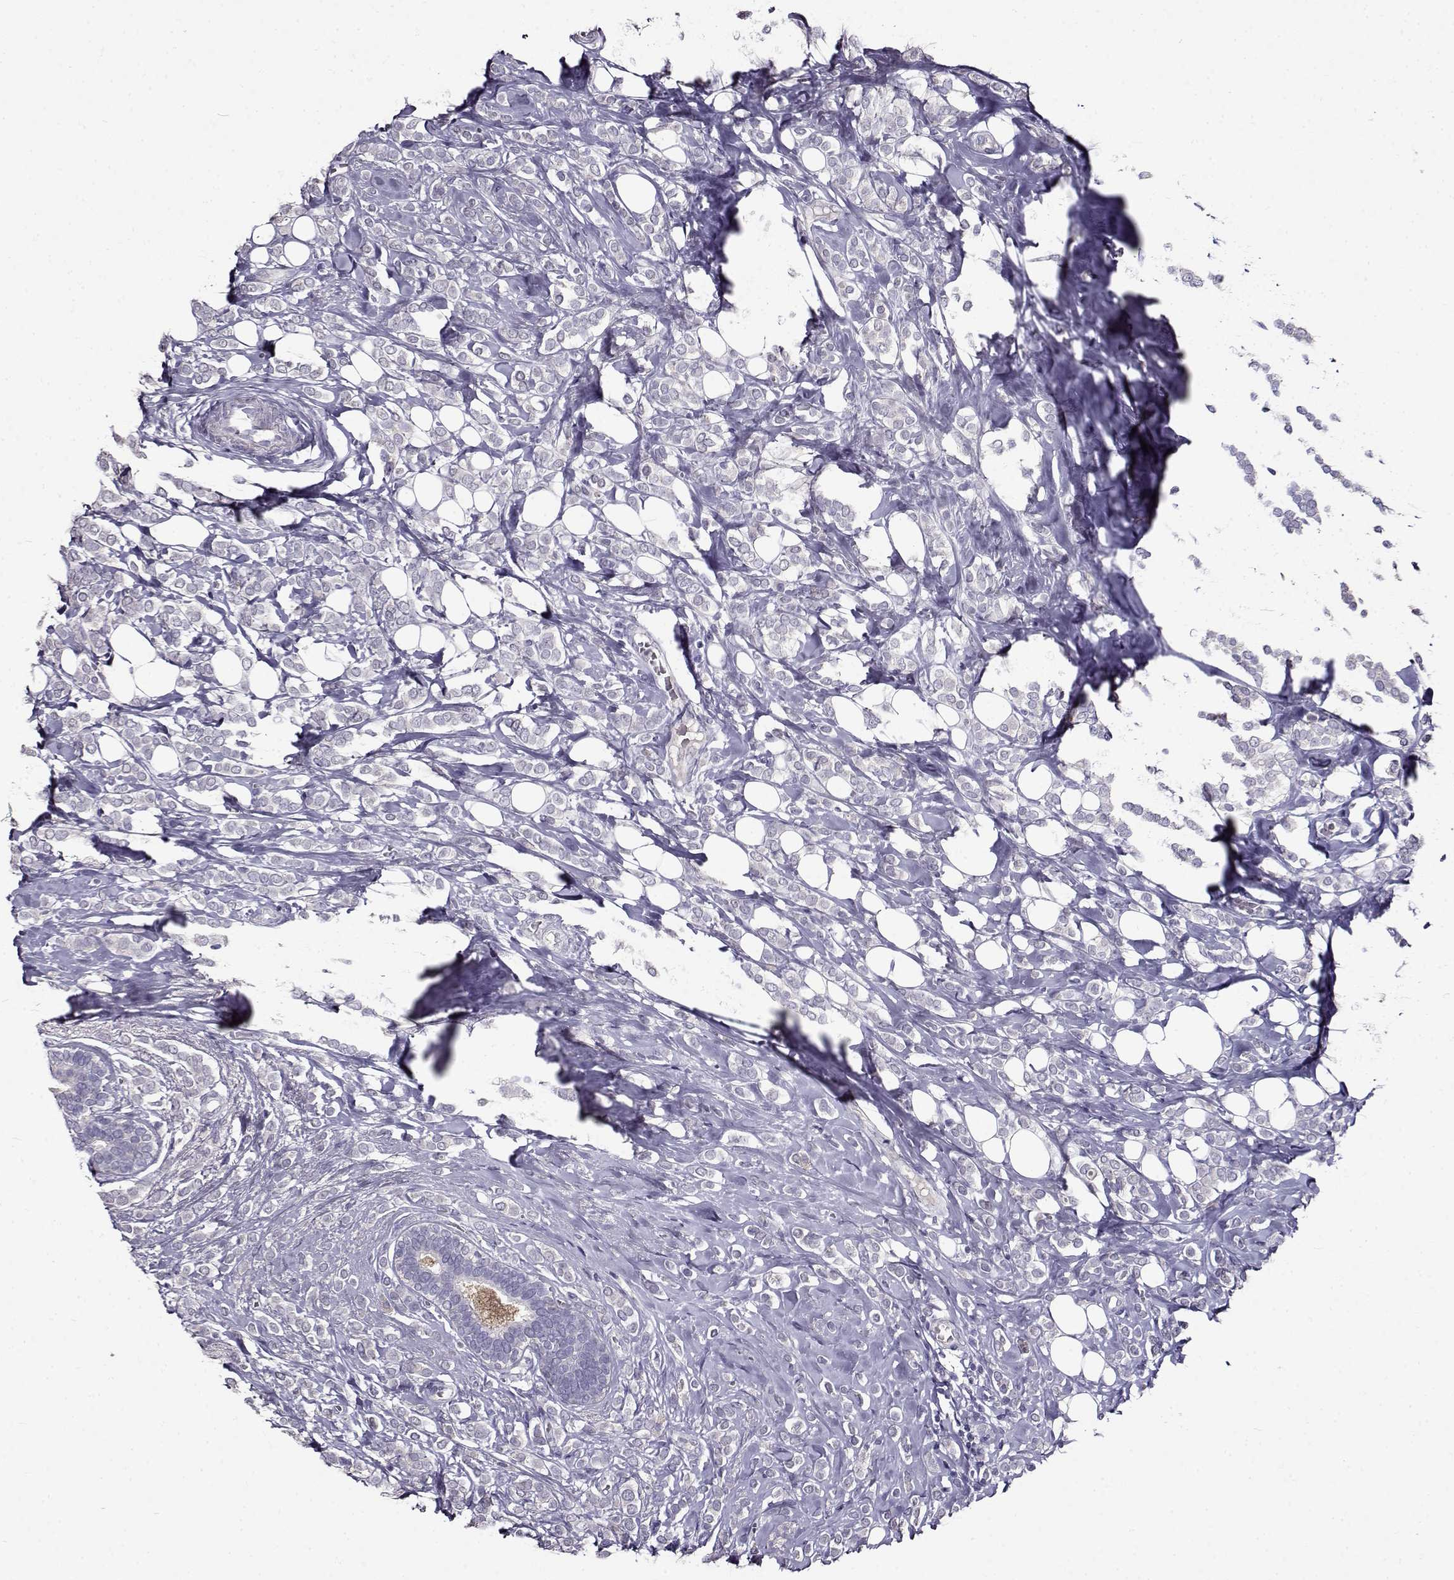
{"staining": {"intensity": "negative", "quantity": "none", "location": "none"}, "tissue": "breast cancer", "cell_type": "Tumor cells", "image_type": "cancer", "snomed": [{"axis": "morphology", "description": "Lobular carcinoma"}, {"axis": "topography", "description": "Breast"}], "caption": "This is a photomicrograph of immunohistochemistry staining of breast lobular carcinoma, which shows no expression in tumor cells. The staining was performed using DAB (3,3'-diaminobenzidine) to visualize the protein expression in brown, while the nuclei were stained in blue with hematoxylin (Magnification: 20x).", "gene": "PAEP", "patient": {"sex": "female", "age": 49}}